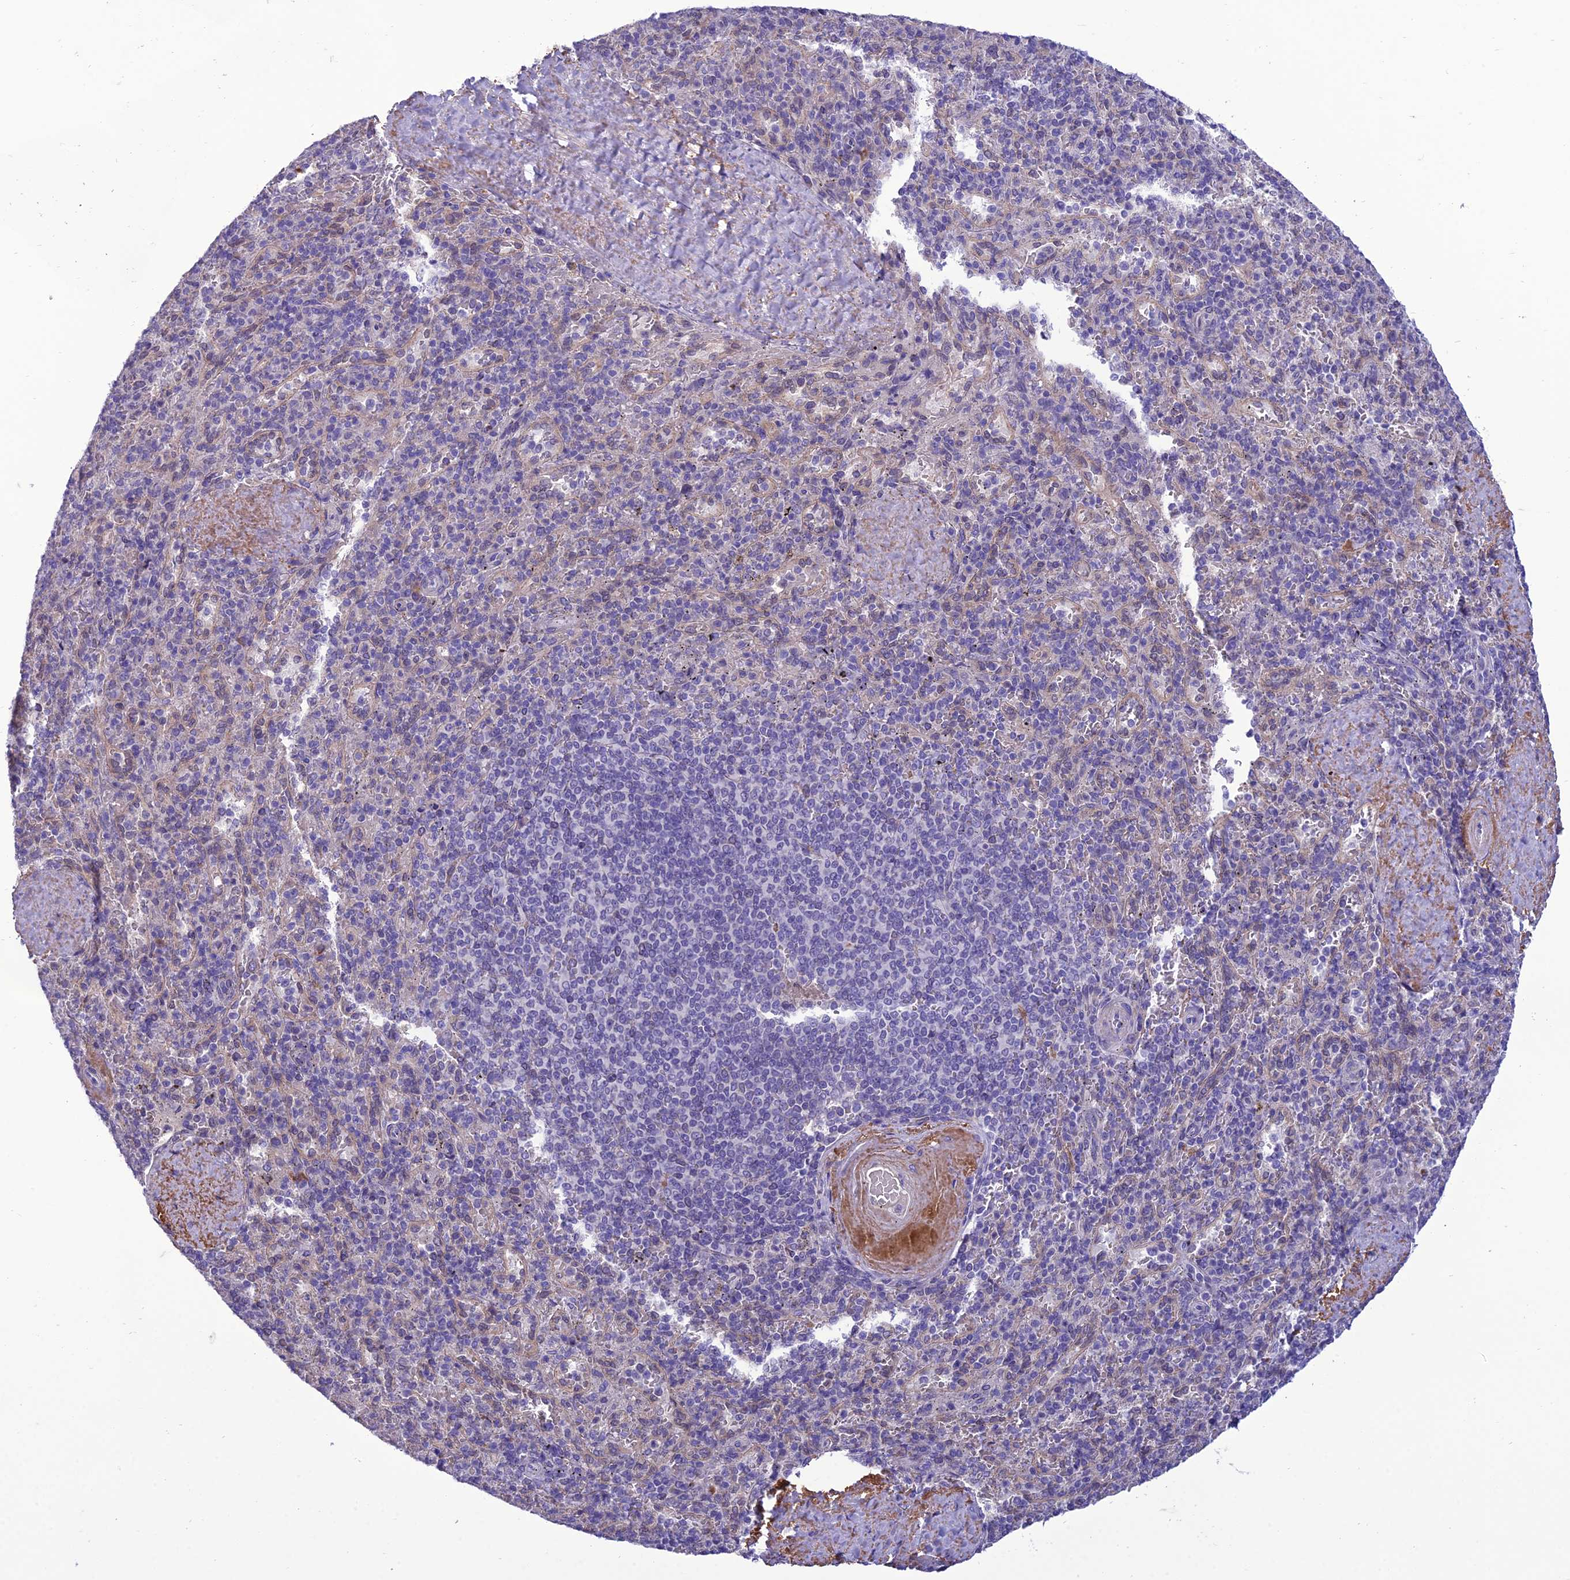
{"staining": {"intensity": "negative", "quantity": "none", "location": "none"}, "tissue": "spleen", "cell_type": "Cells in red pulp", "image_type": "normal", "snomed": [{"axis": "morphology", "description": "Normal tissue, NOS"}, {"axis": "topography", "description": "Spleen"}], "caption": "The micrograph exhibits no staining of cells in red pulp in normal spleen.", "gene": "ANKS4B", "patient": {"sex": "male", "age": 82}}